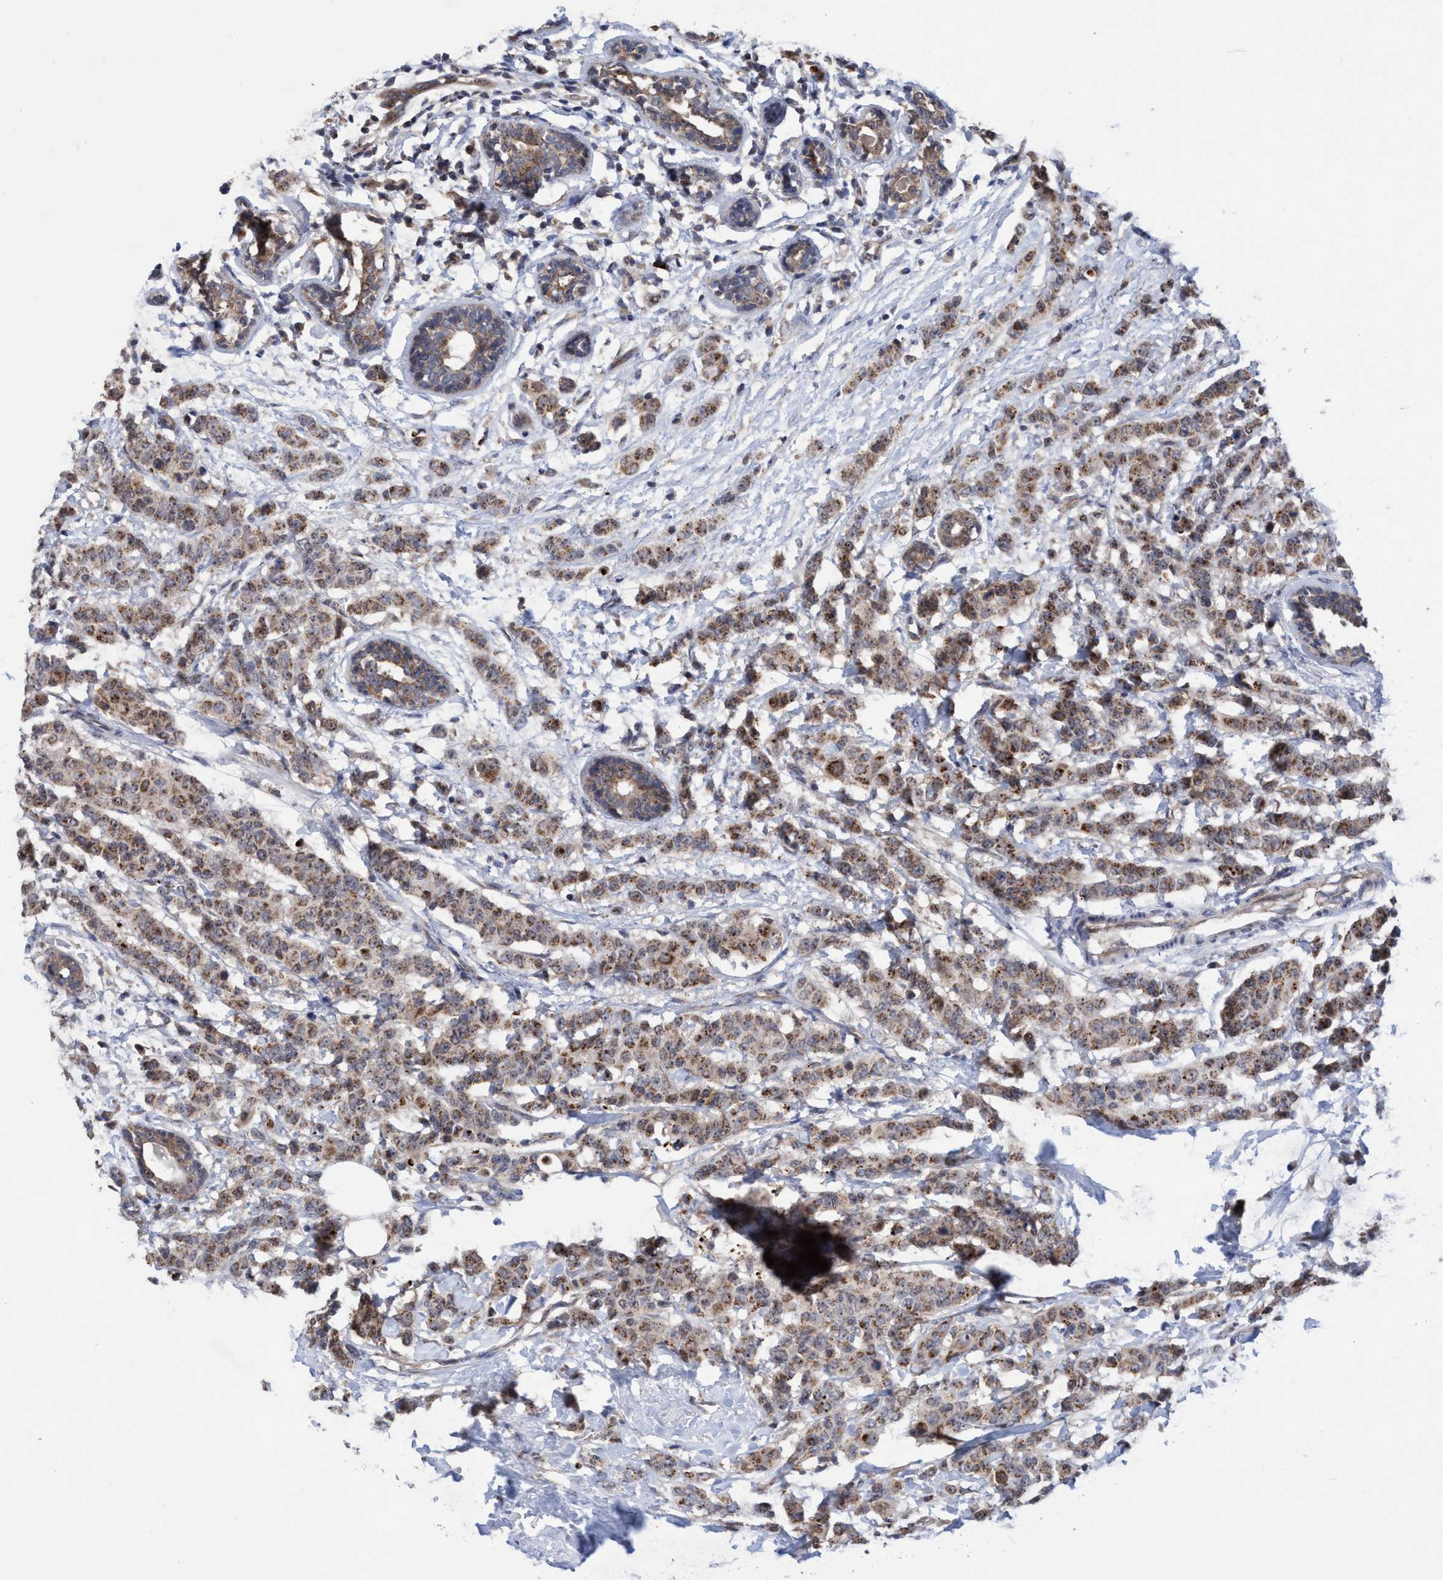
{"staining": {"intensity": "moderate", "quantity": ">75%", "location": "cytoplasmic/membranous,nuclear"}, "tissue": "breast cancer", "cell_type": "Tumor cells", "image_type": "cancer", "snomed": [{"axis": "morphology", "description": "Normal tissue, NOS"}, {"axis": "morphology", "description": "Duct carcinoma"}, {"axis": "topography", "description": "Breast"}], "caption": "Immunohistochemistry (IHC) micrograph of breast cancer stained for a protein (brown), which shows medium levels of moderate cytoplasmic/membranous and nuclear expression in about >75% of tumor cells.", "gene": "P2RY14", "patient": {"sex": "female", "age": 40}}